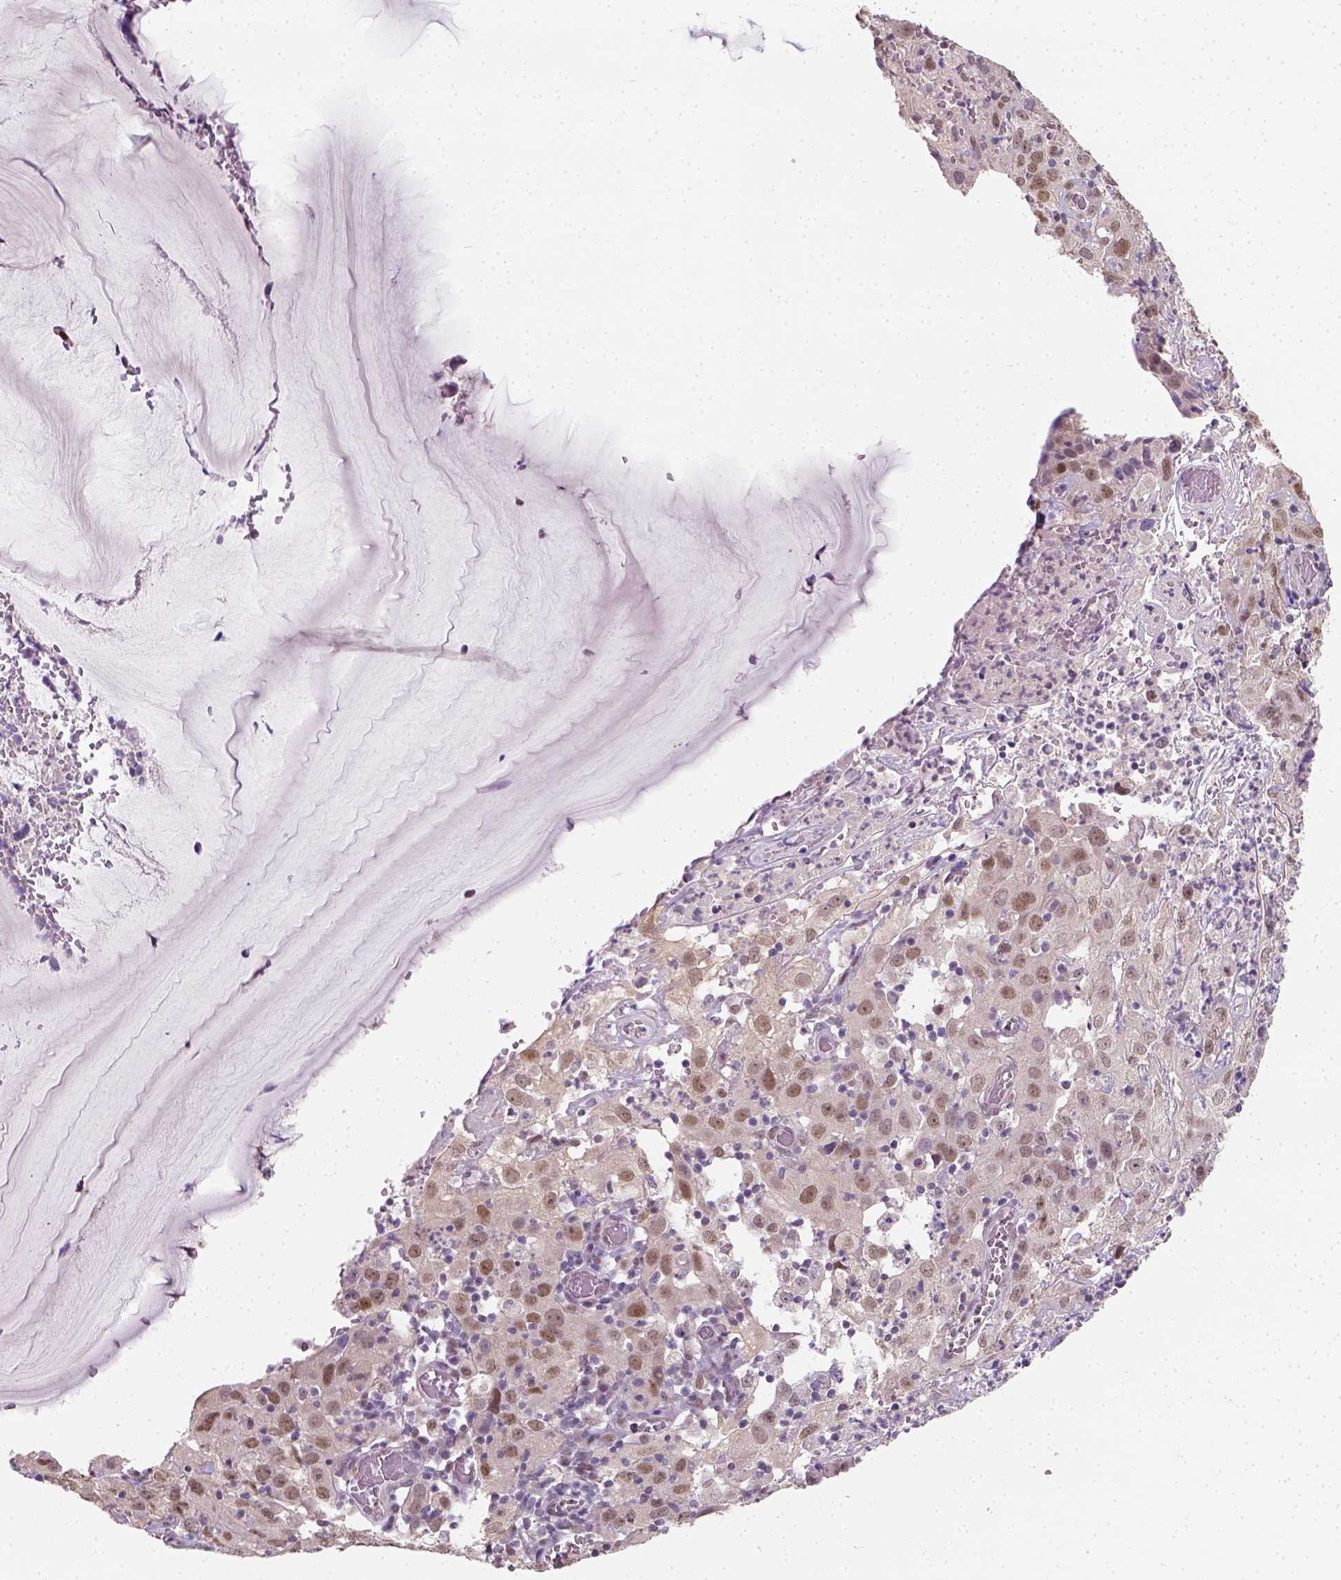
{"staining": {"intensity": "moderate", "quantity": ">75%", "location": "nuclear"}, "tissue": "cervical cancer", "cell_type": "Tumor cells", "image_type": "cancer", "snomed": [{"axis": "morphology", "description": "Squamous cell carcinoma, NOS"}, {"axis": "topography", "description": "Cervix"}], "caption": "Protein expression analysis of human cervical cancer (squamous cell carcinoma) reveals moderate nuclear staining in approximately >75% of tumor cells.", "gene": "C1orf112", "patient": {"sex": "female", "age": 32}}